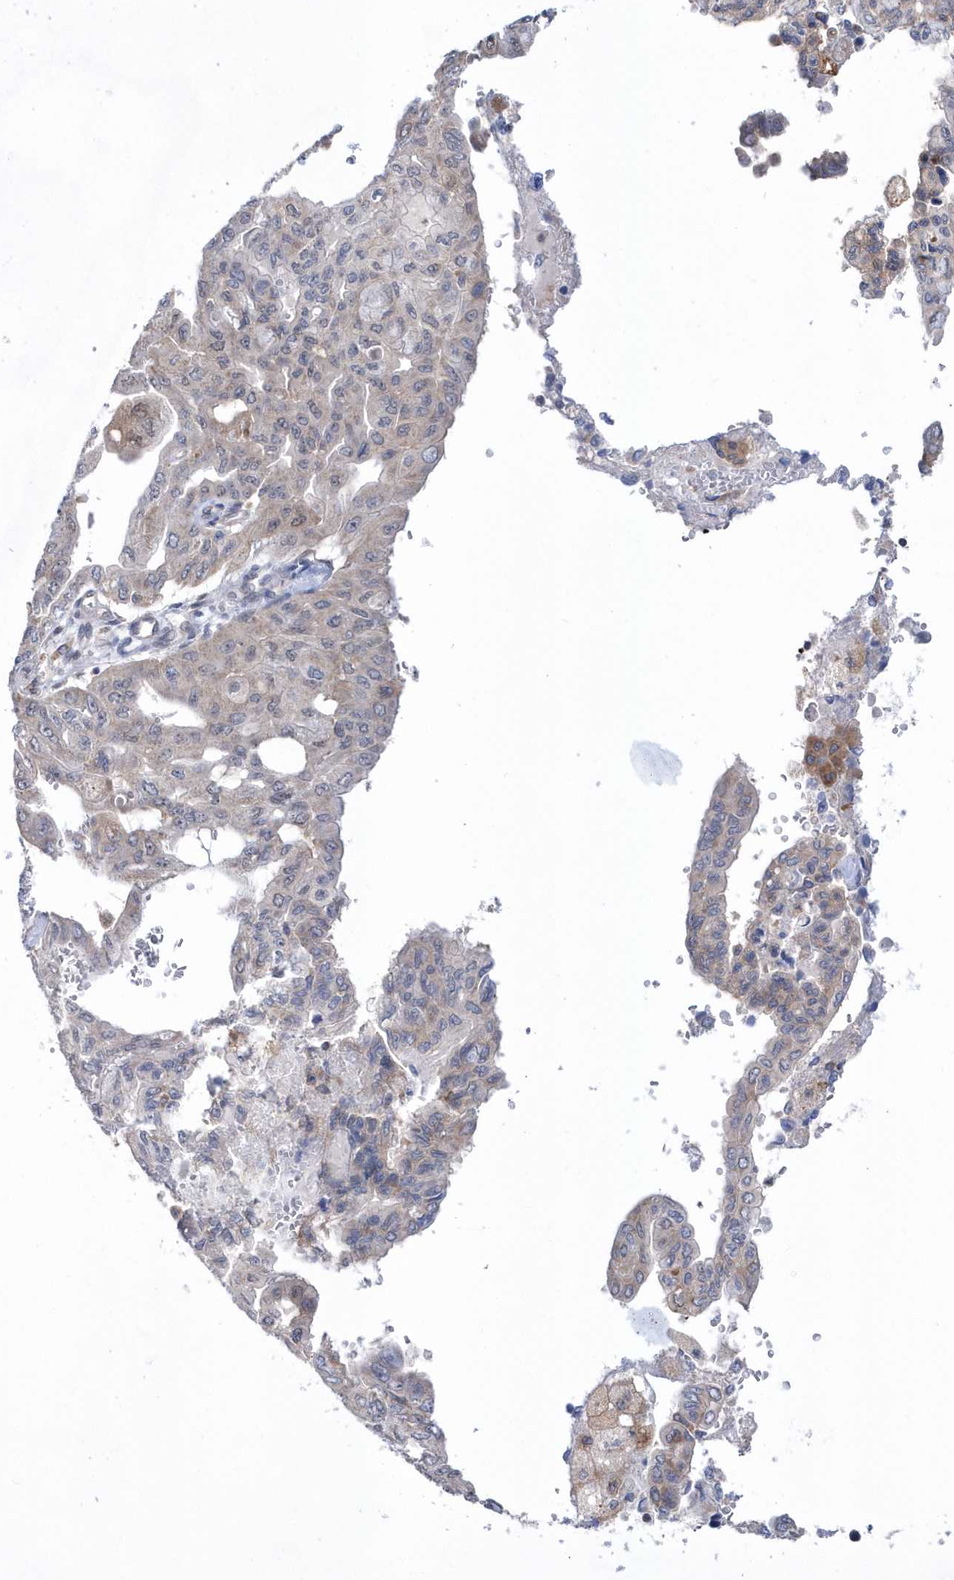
{"staining": {"intensity": "weak", "quantity": "25%-75%", "location": "cytoplasmic/membranous"}, "tissue": "pancreatic cancer", "cell_type": "Tumor cells", "image_type": "cancer", "snomed": [{"axis": "morphology", "description": "Adenocarcinoma, NOS"}, {"axis": "topography", "description": "Pancreas"}], "caption": "Protein expression analysis of human adenocarcinoma (pancreatic) reveals weak cytoplasmic/membranous positivity in about 25%-75% of tumor cells.", "gene": "BDH2", "patient": {"sex": "male", "age": 51}}